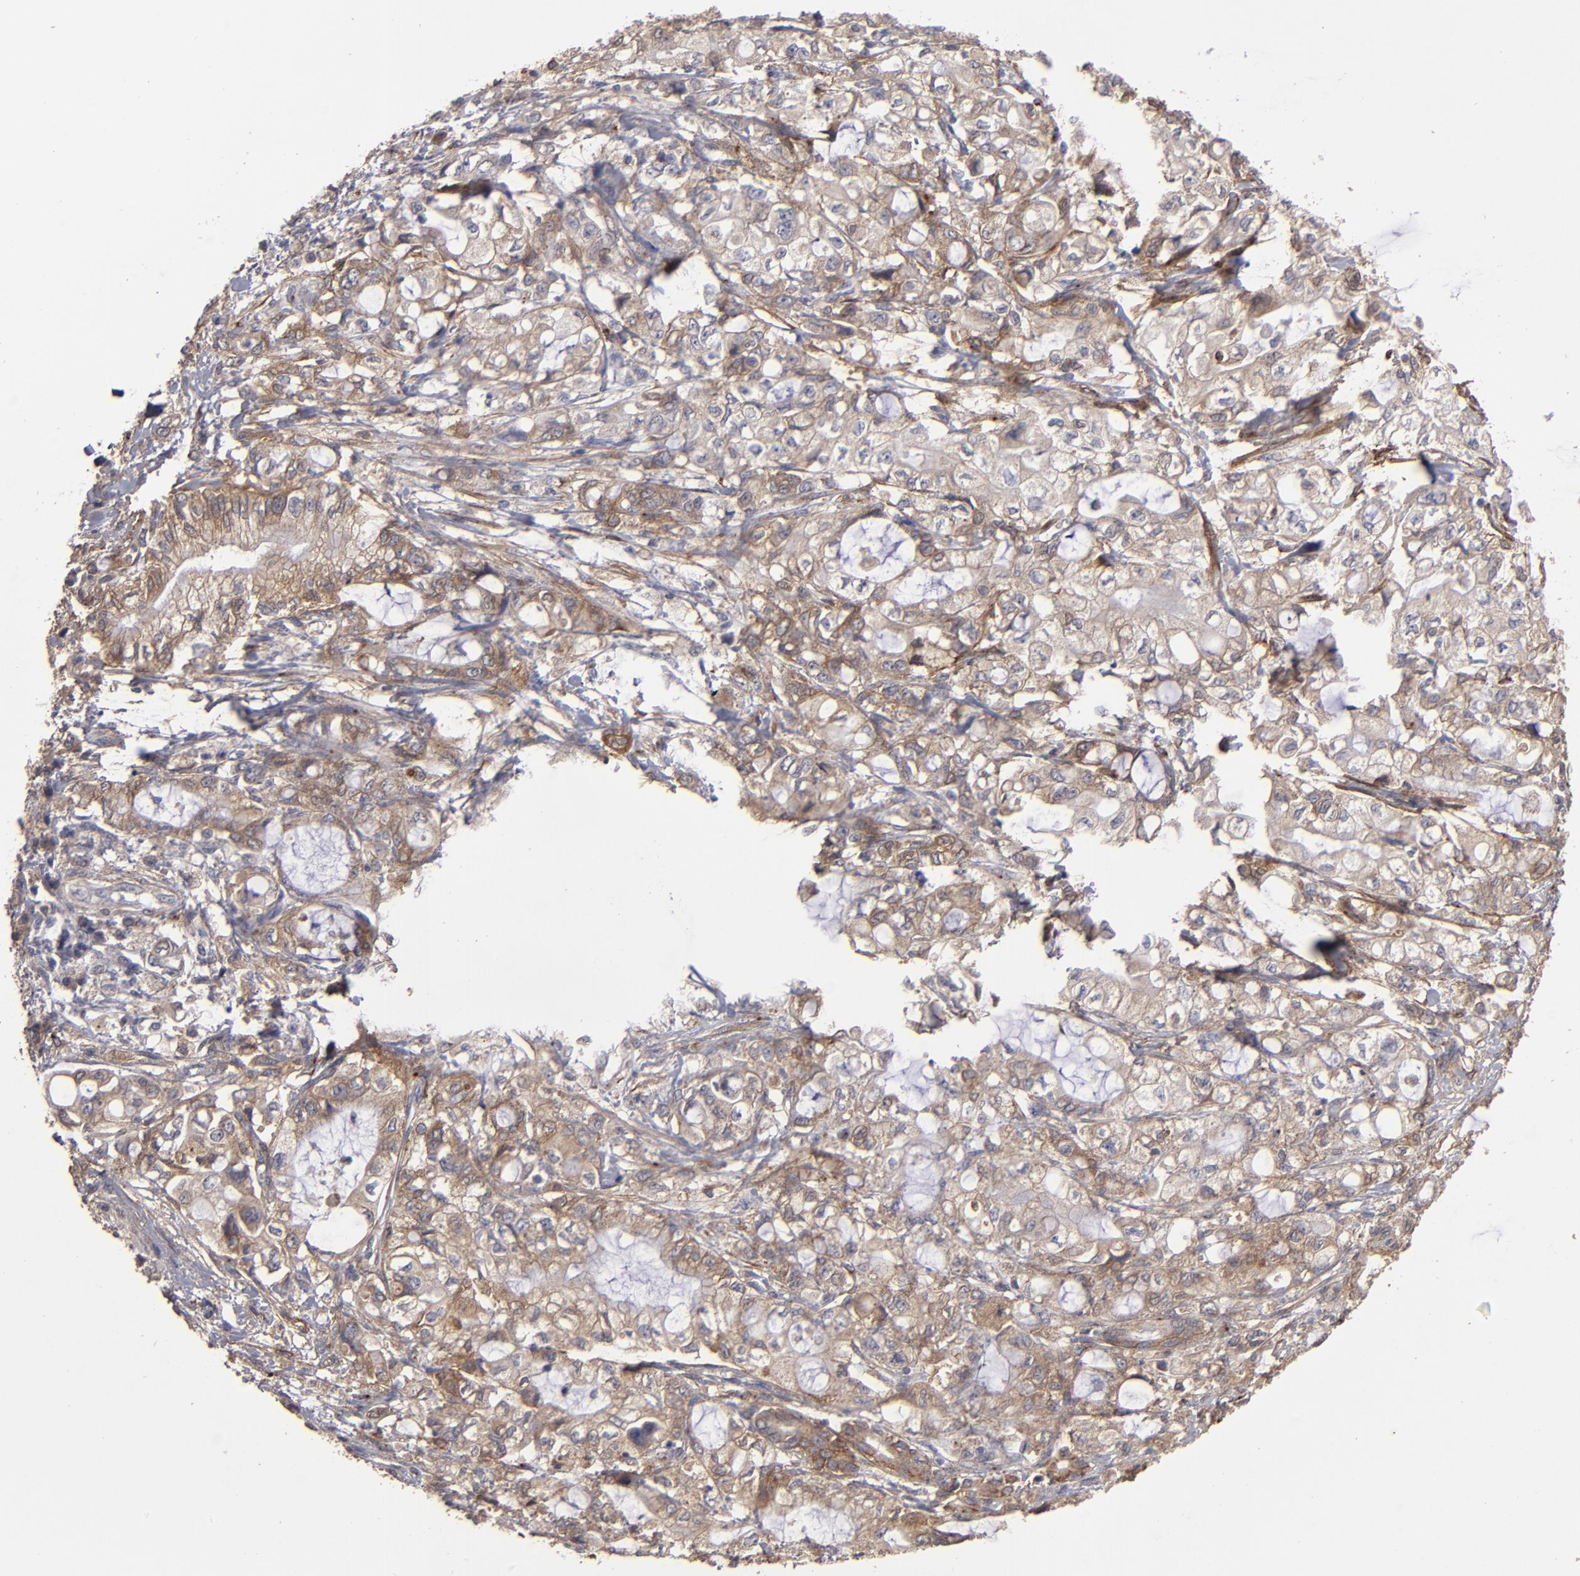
{"staining": {"intensity": "moderate", "quantity": "25%-75%", "location": "cytoplasmic/membranous"}, "tissue": "pancreatic cancer", "cell_type": "Tumor cells", "image_type": "cancer", "snomed": [{"axis": "morphology", "description": "Adenocarcinoma, NOS"}, {"axis": "topography", "description": "Pancreas"}], "caption": "Tumor cells demonstrate medium levels of moderate cytoplasmic/membranous staining in about 25%-75% of cells in human pancreatic cancer (adenocarcinoma).", "gene": "ITGB5", "patient": {"sex": "male", "age": 79}}